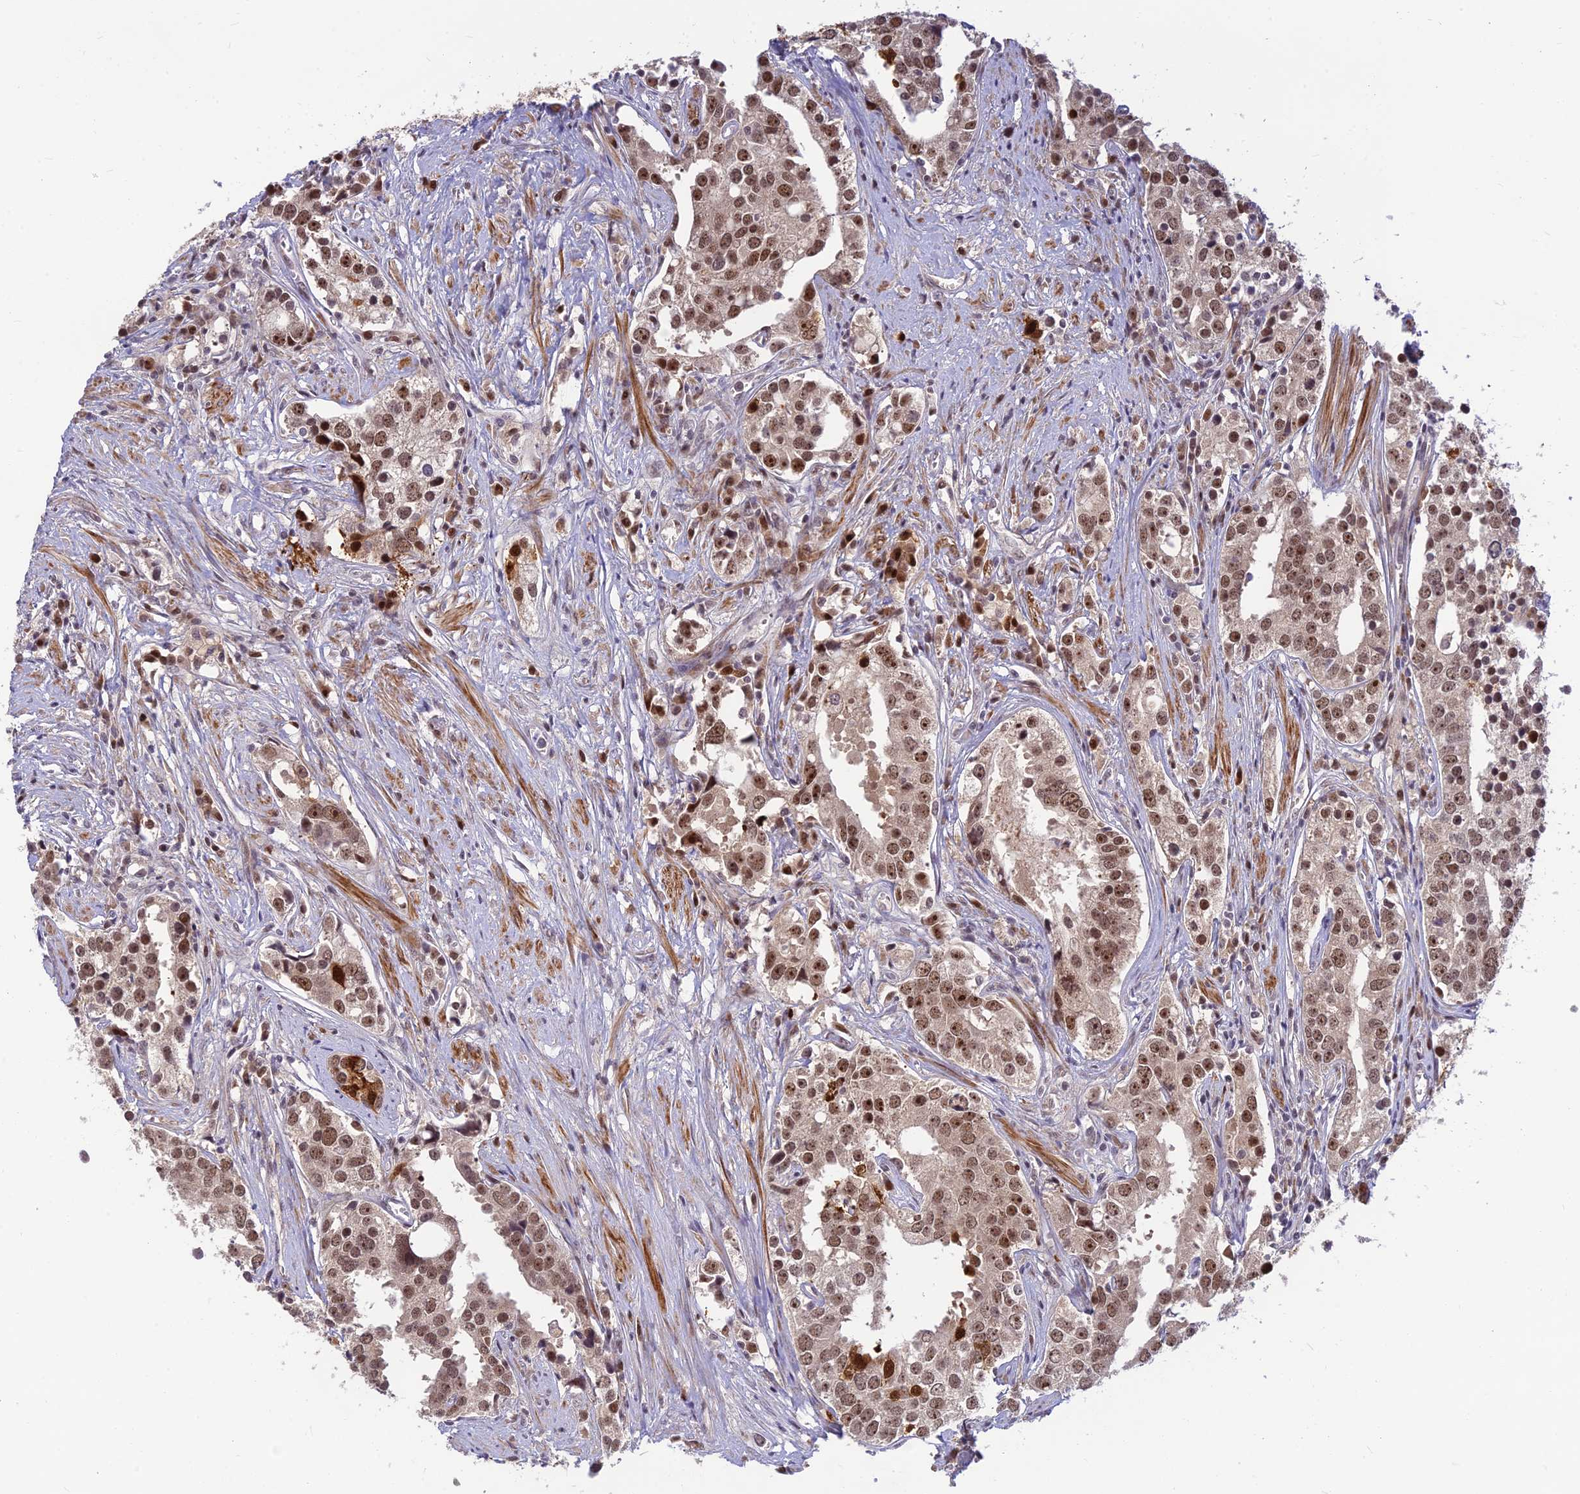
{"staining": {"intensity": "moderate", "quantity": ">75%", "location": "nuclear"}, "tissue": "prostate cancer", "cell_type": "Tumor cells", "image_type": "cancer", "snomed": [{"axis": "morphology", "description": "Adenocarcinoma, High grade"}, {"axis": "topography", "description": "Prostate"}], "caption": "Prostate high-grade adenocarcinoma was stained to show a protein in brown. There is medium levels of moderate nuclear positivity in about >75% of tumor cells.", "gene": "ASPDH", "patient": {"sex": "male", "age": 71}}